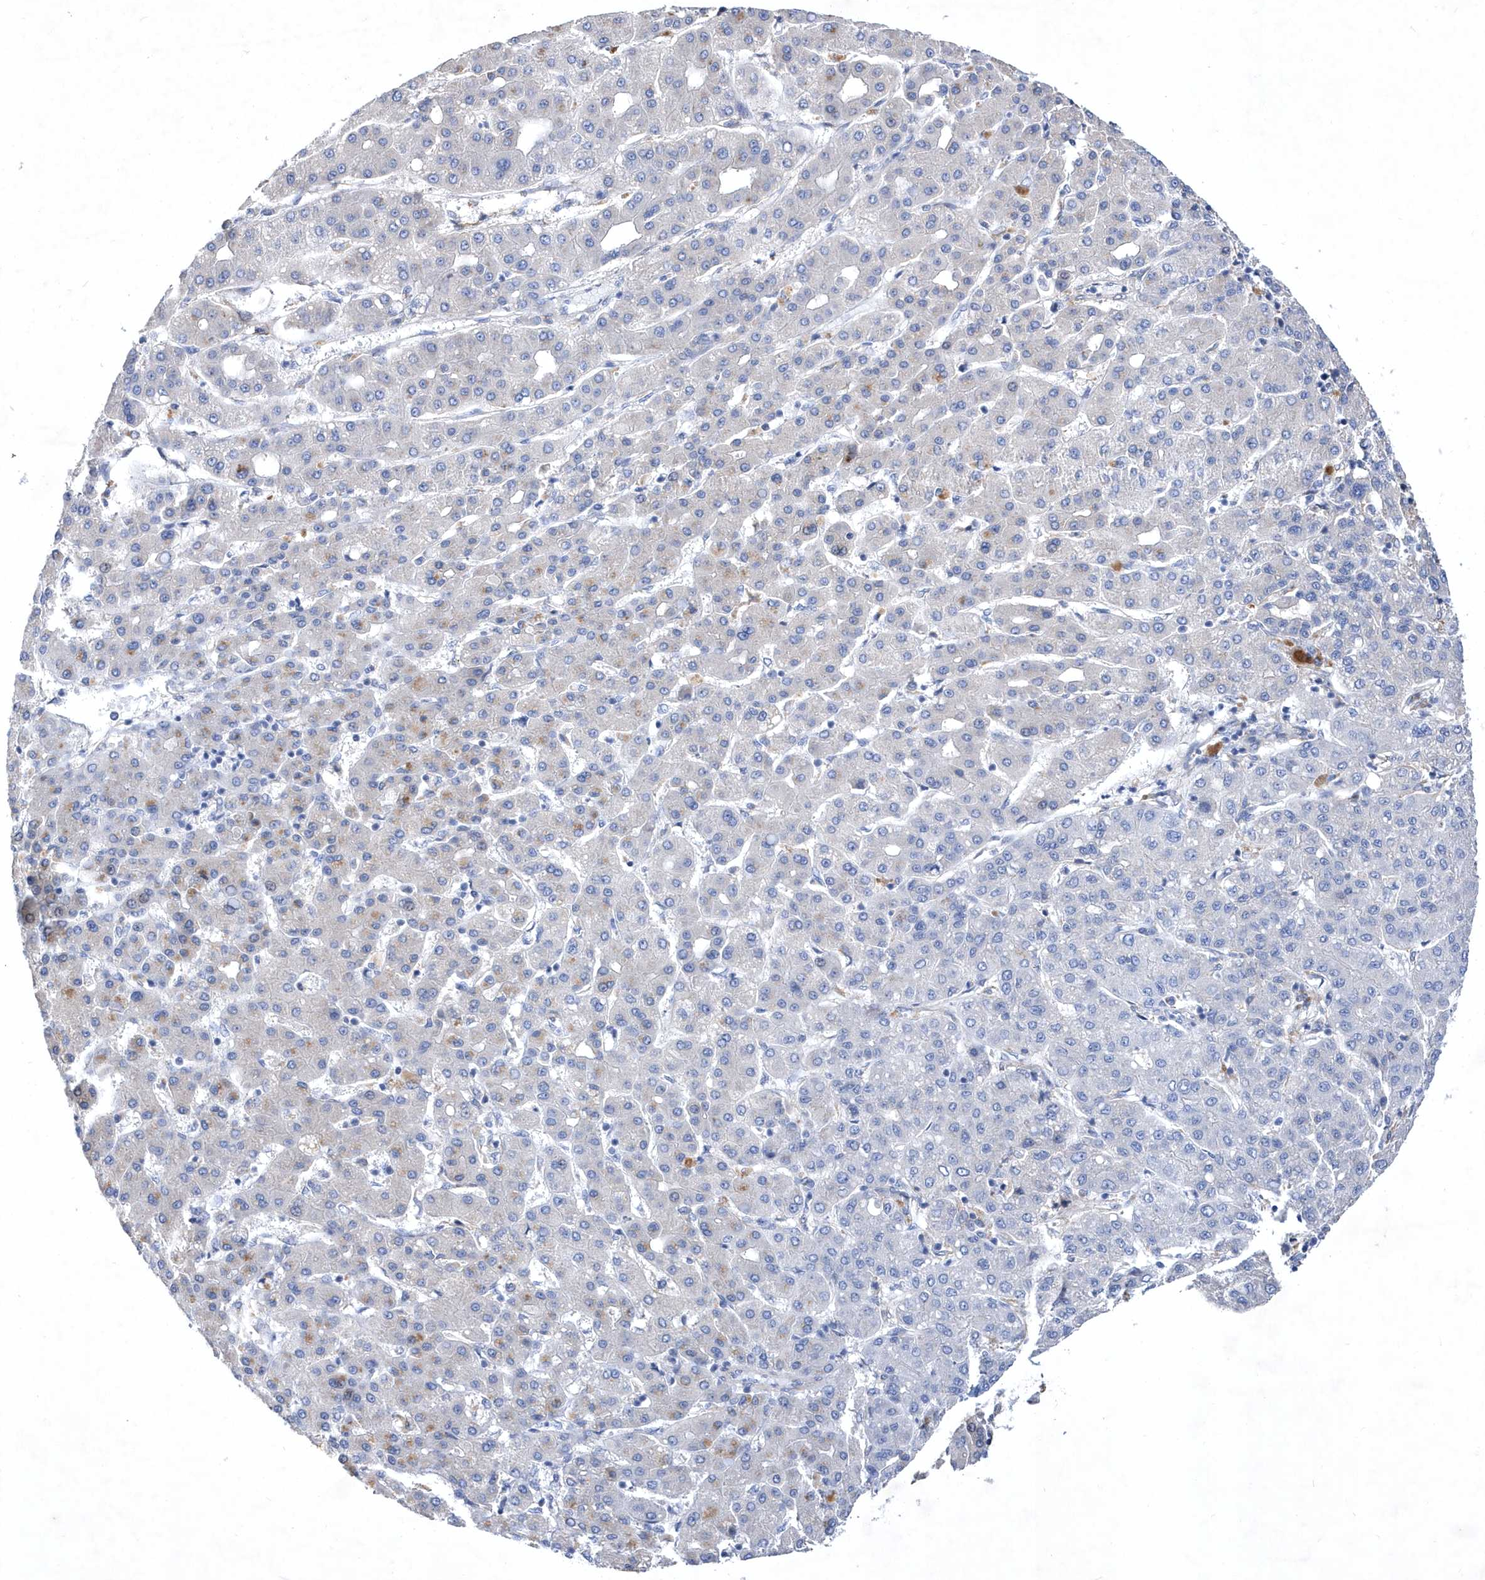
{"staining": {"intensity": "negative", "quantity": "none", "location": "none"}, "tissue": "liver cancer", "cell_type": "Tumor cells", "image_type": "cancer", "snomed": [{"axis": "morphology", "description": "Carcinoma, Hepatocellular, NOS"}, {"axis": "topography", "description": "Liver"}], "caption": "Tumor cells show no significant staining in liver hepatocellular carcinoma.", "gene": "LONRF2", "patient": {"sex": "male", "age": 65}}